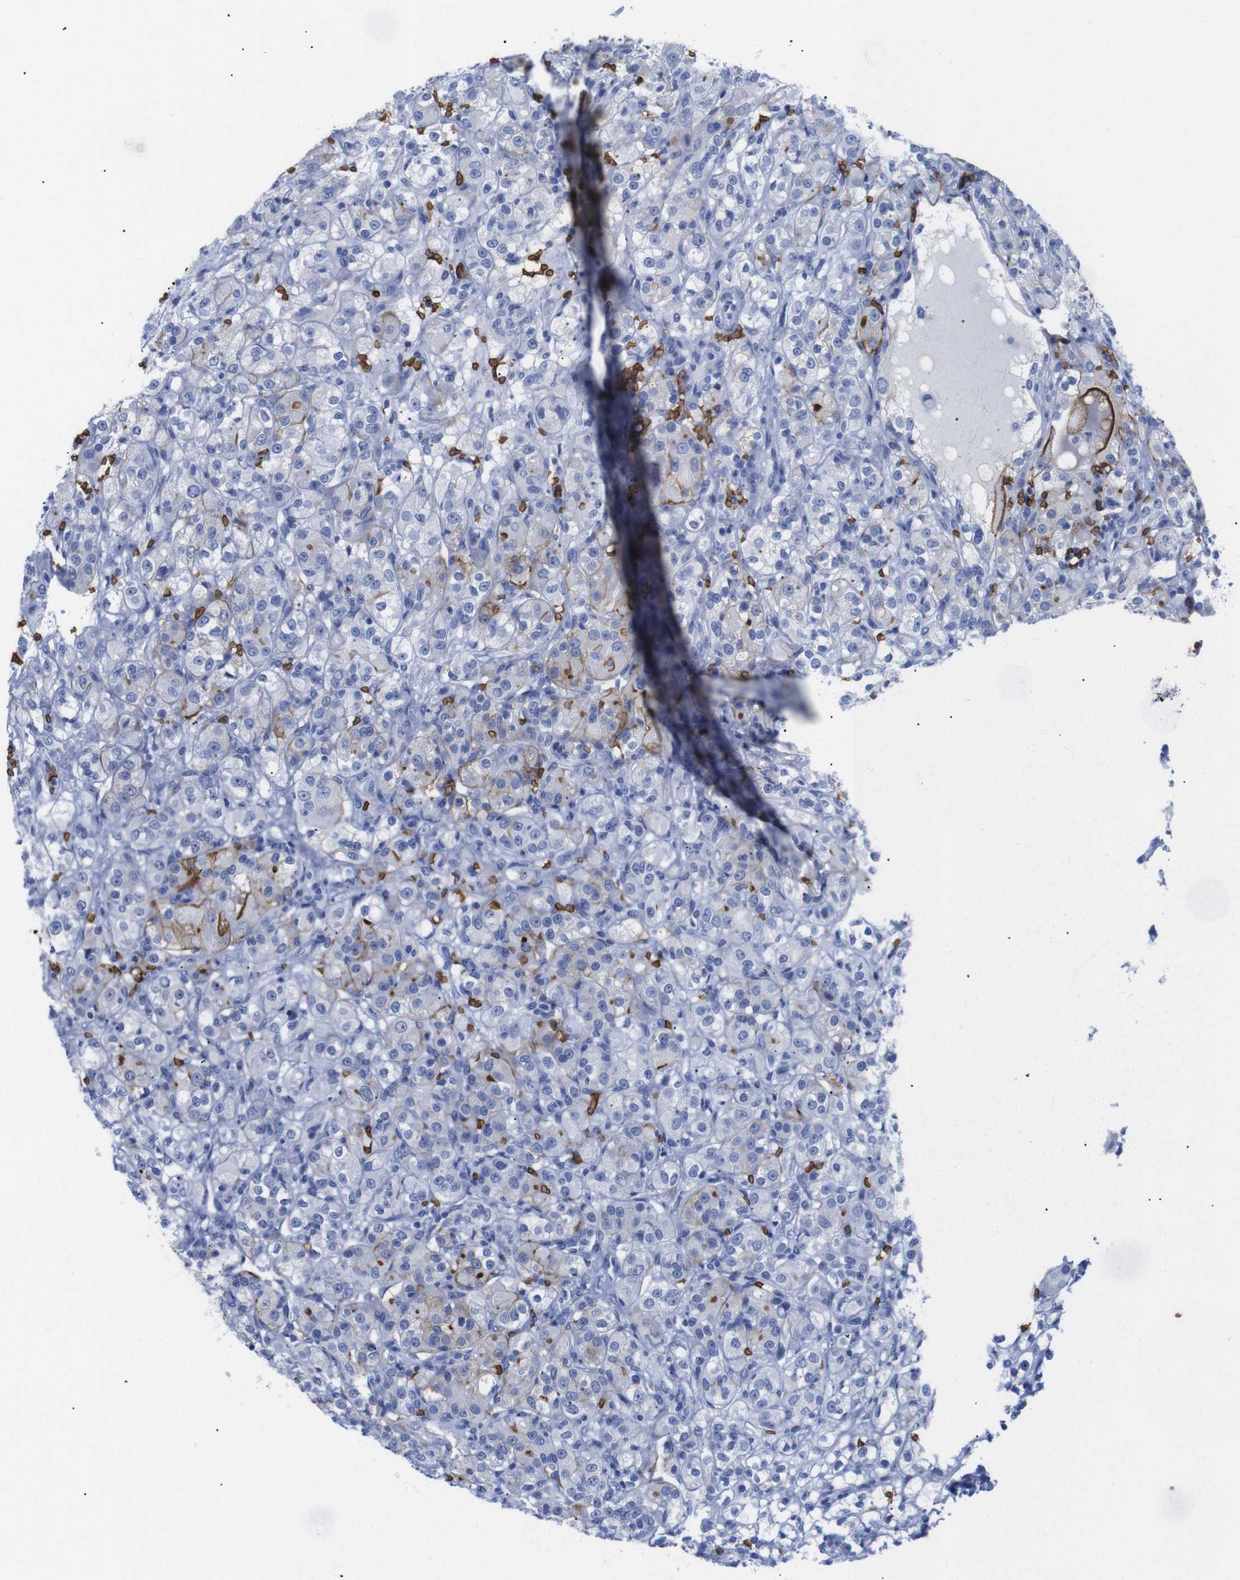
{"staining": {"intensity": "moderate", "quantity": "<25%", "location": "cytoplasmic/membranous"}, "tissue": "renal cancer", "cell_type": "Tumor cells", "image_type": "cancer", "snomed": [{"axis": "morphology", "description": "Normal tissue, NOS"}, {"axis": "morphology", "description": "Adenocarcinoma, NOS"}, {"axis": "topography", "description": "Kidney"}], "caption": "Renal adenocarcinoma stained for a protein (brown) exhibits moderate cytoplasmic/membranous positive staining in about <25% of tumor cells.", "gene": "S1PR2", "patient": {"sex": "male", "age": 61}}